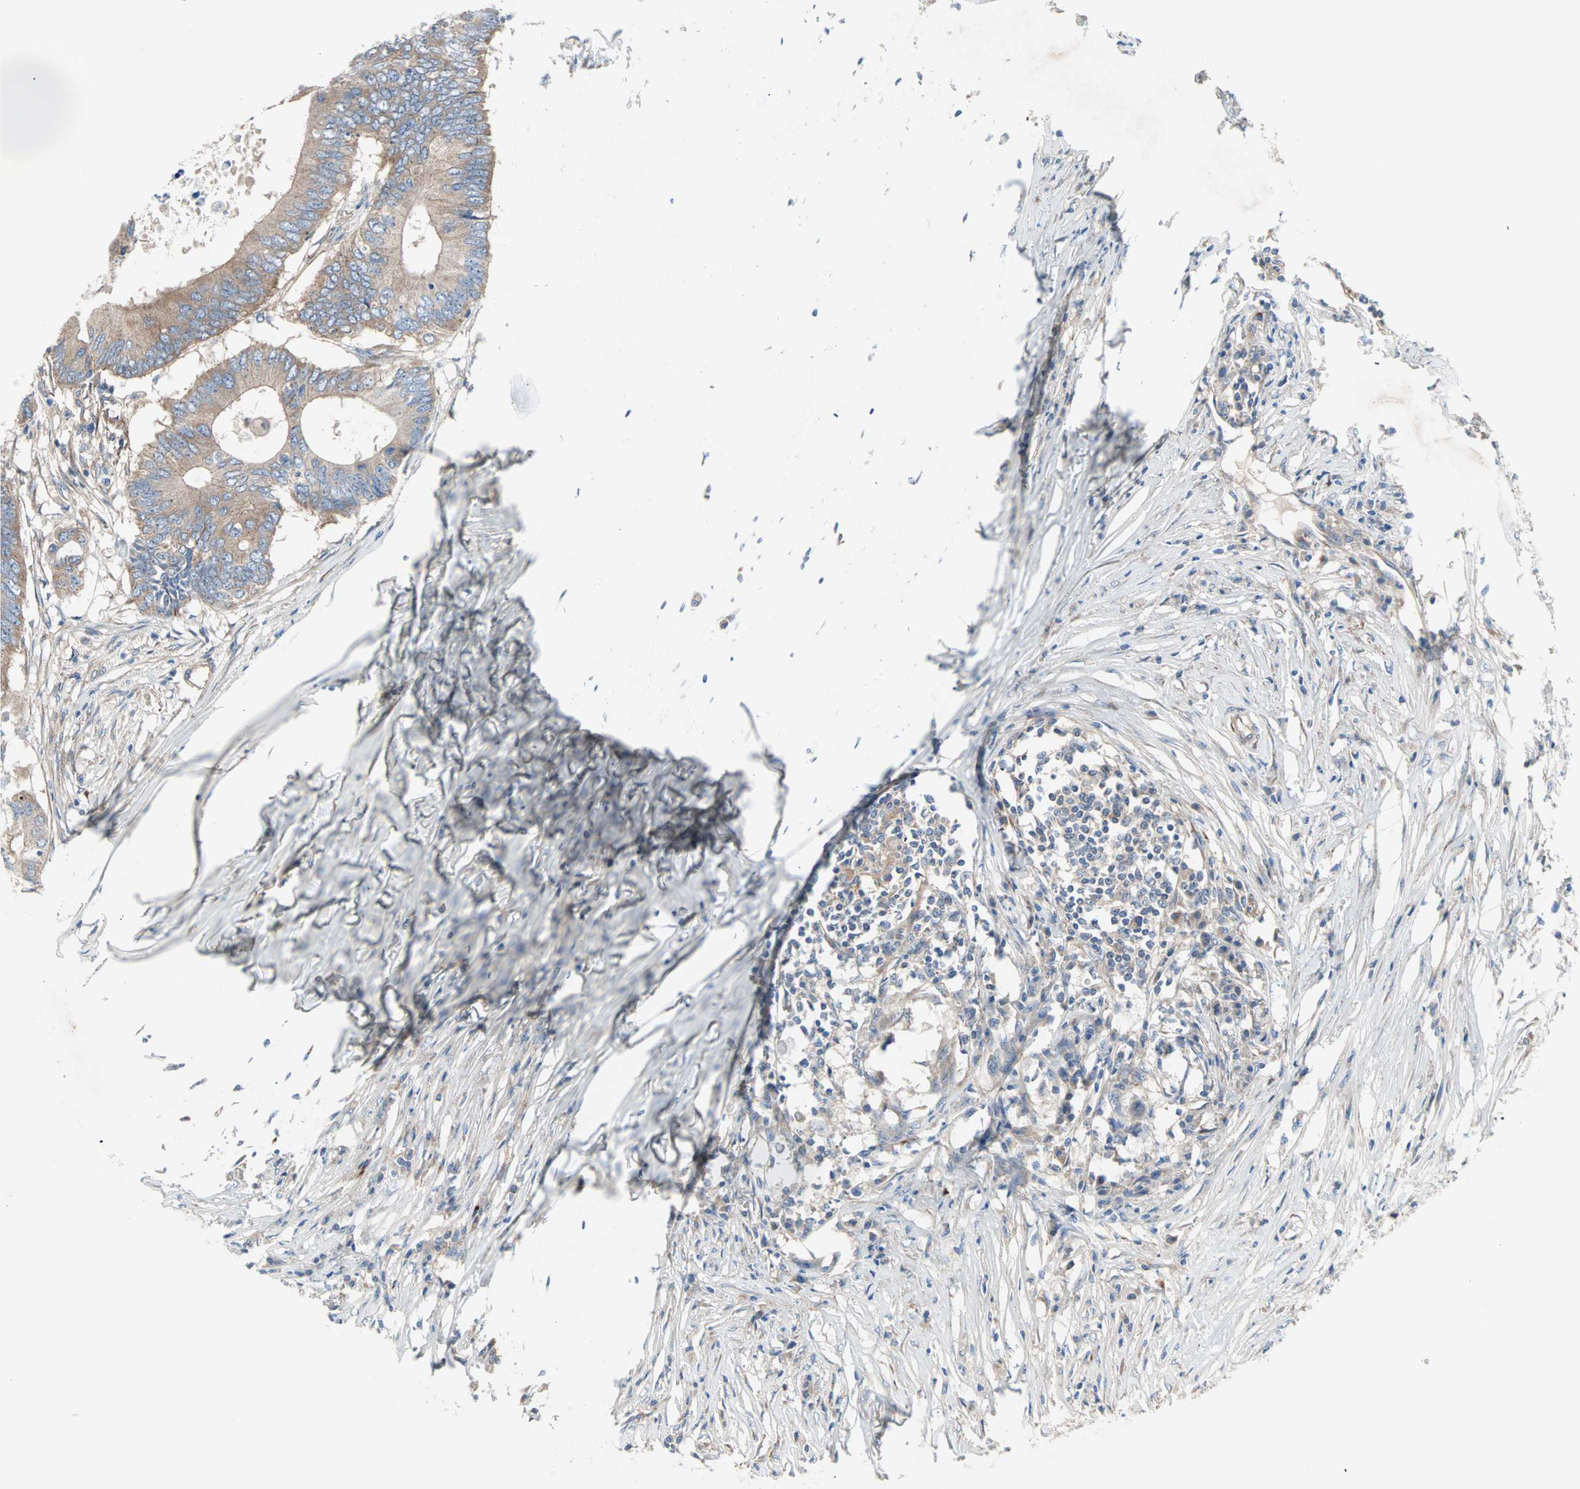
{"staining": {"intensity": "weak", "quantity": ">75%", "location": "cytoplasmic/membranous"}, "tissue": "colorectal cancer", "cell_type": "Tumor cells", "image_type": "cancer", "snomed": [{"axis": "morphology", "description": "Adenocarcinoma, NOS"}, {"axis": "topography", "description": "Colon"}], "caption": "The micrograph shows immunohistochemical staining of colorectal adenocarcinoma. There is weak cytoplasmic/membranous positivity is seen in approximately >75% of tumor cells.", "gene": "PDE8A", "patient": {"sex": "male", "age": 71}}